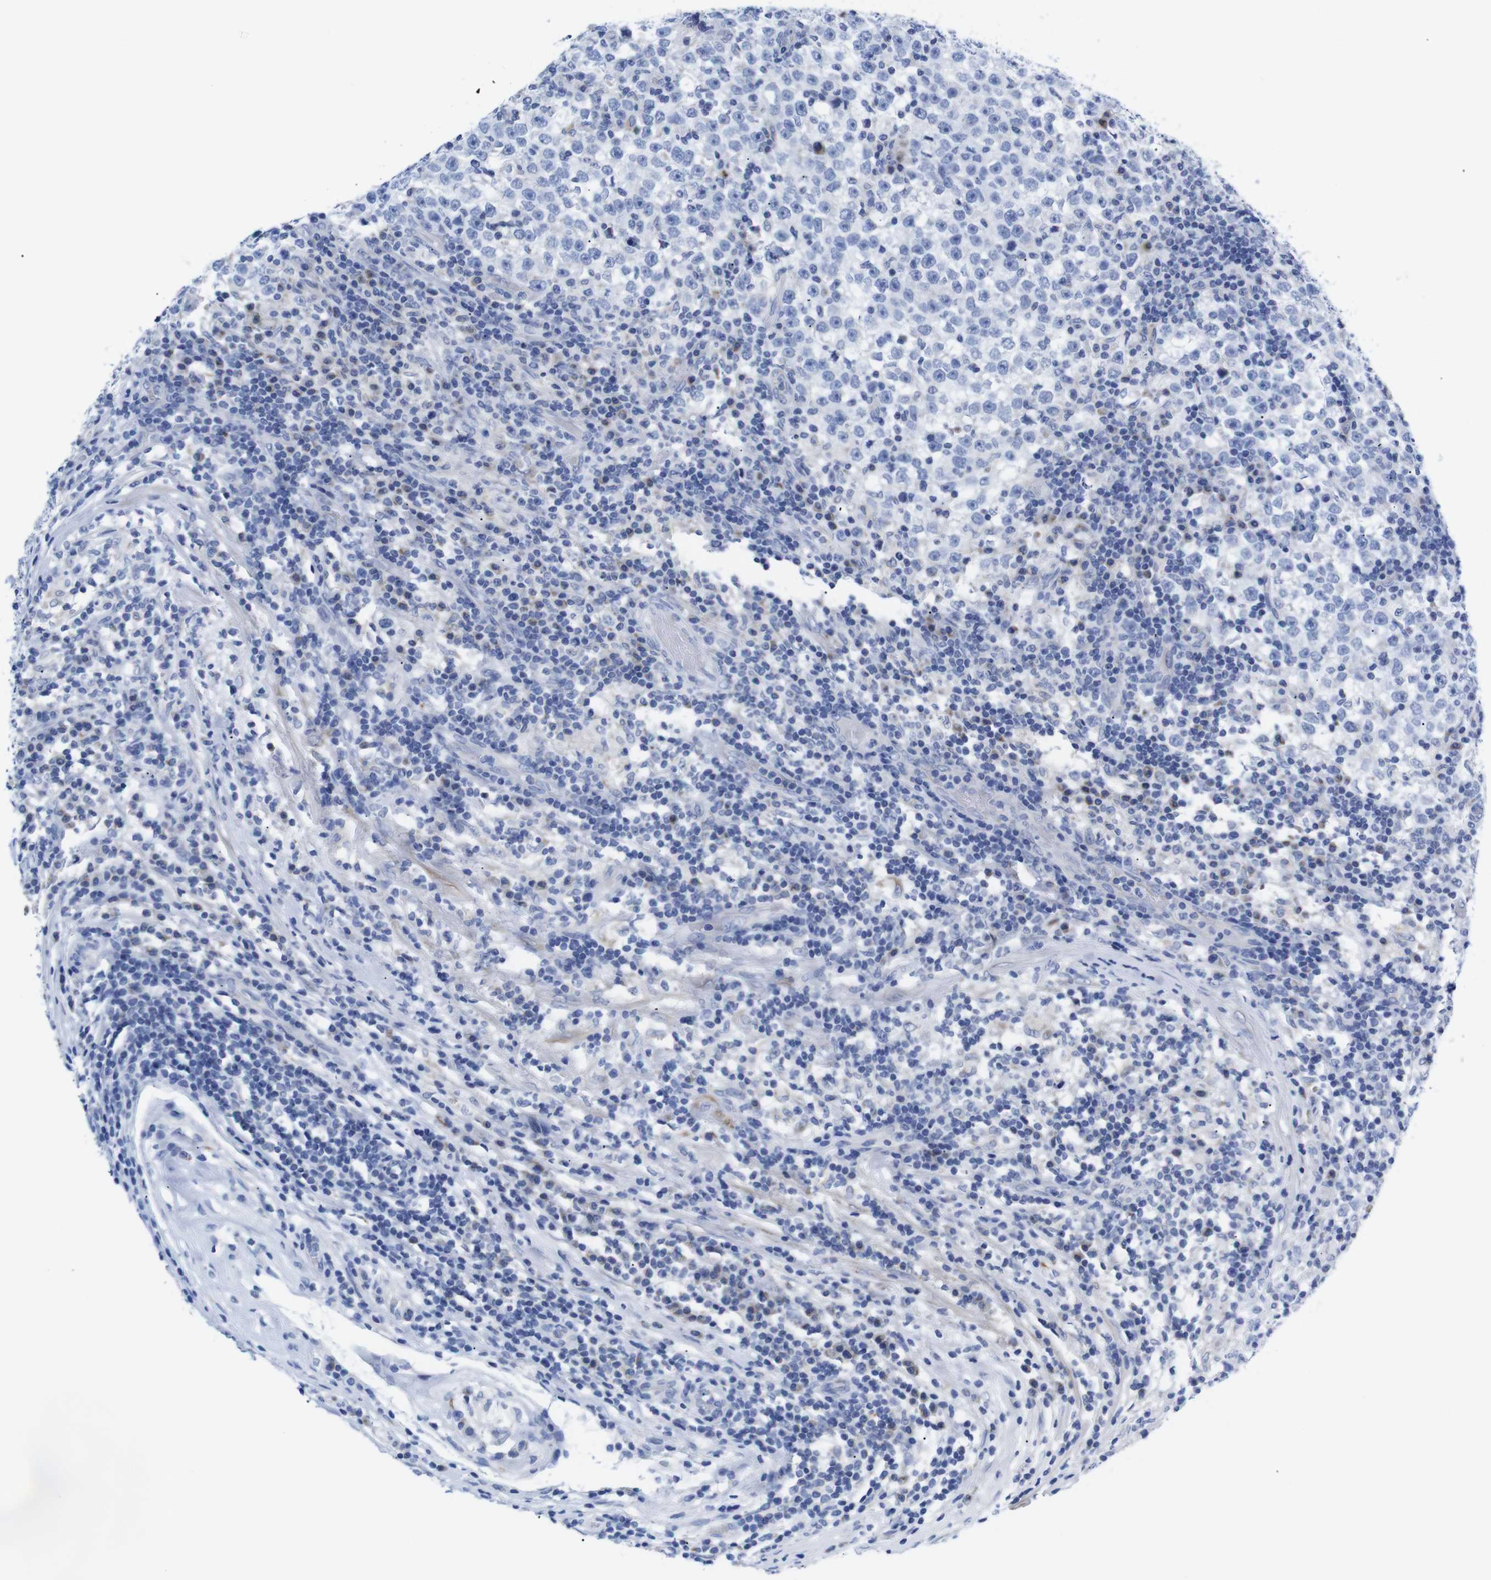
{"staining": {"intensity": "negative", "quantity": "none", "location": "none"}, "tissue": "testis cancer", "cell_type": "Tumor cells", "image_type": "cancer", "snomed": [{"axis": "morphology", "description": "Seminoma, NOS"}, {"axis": "topography", "description": "Testis"}], "caption": "Tumor cells show no significant staining in testis seminoma.", "gene": "LRRC55", "patient": {"sex": "male", "age": 43}}